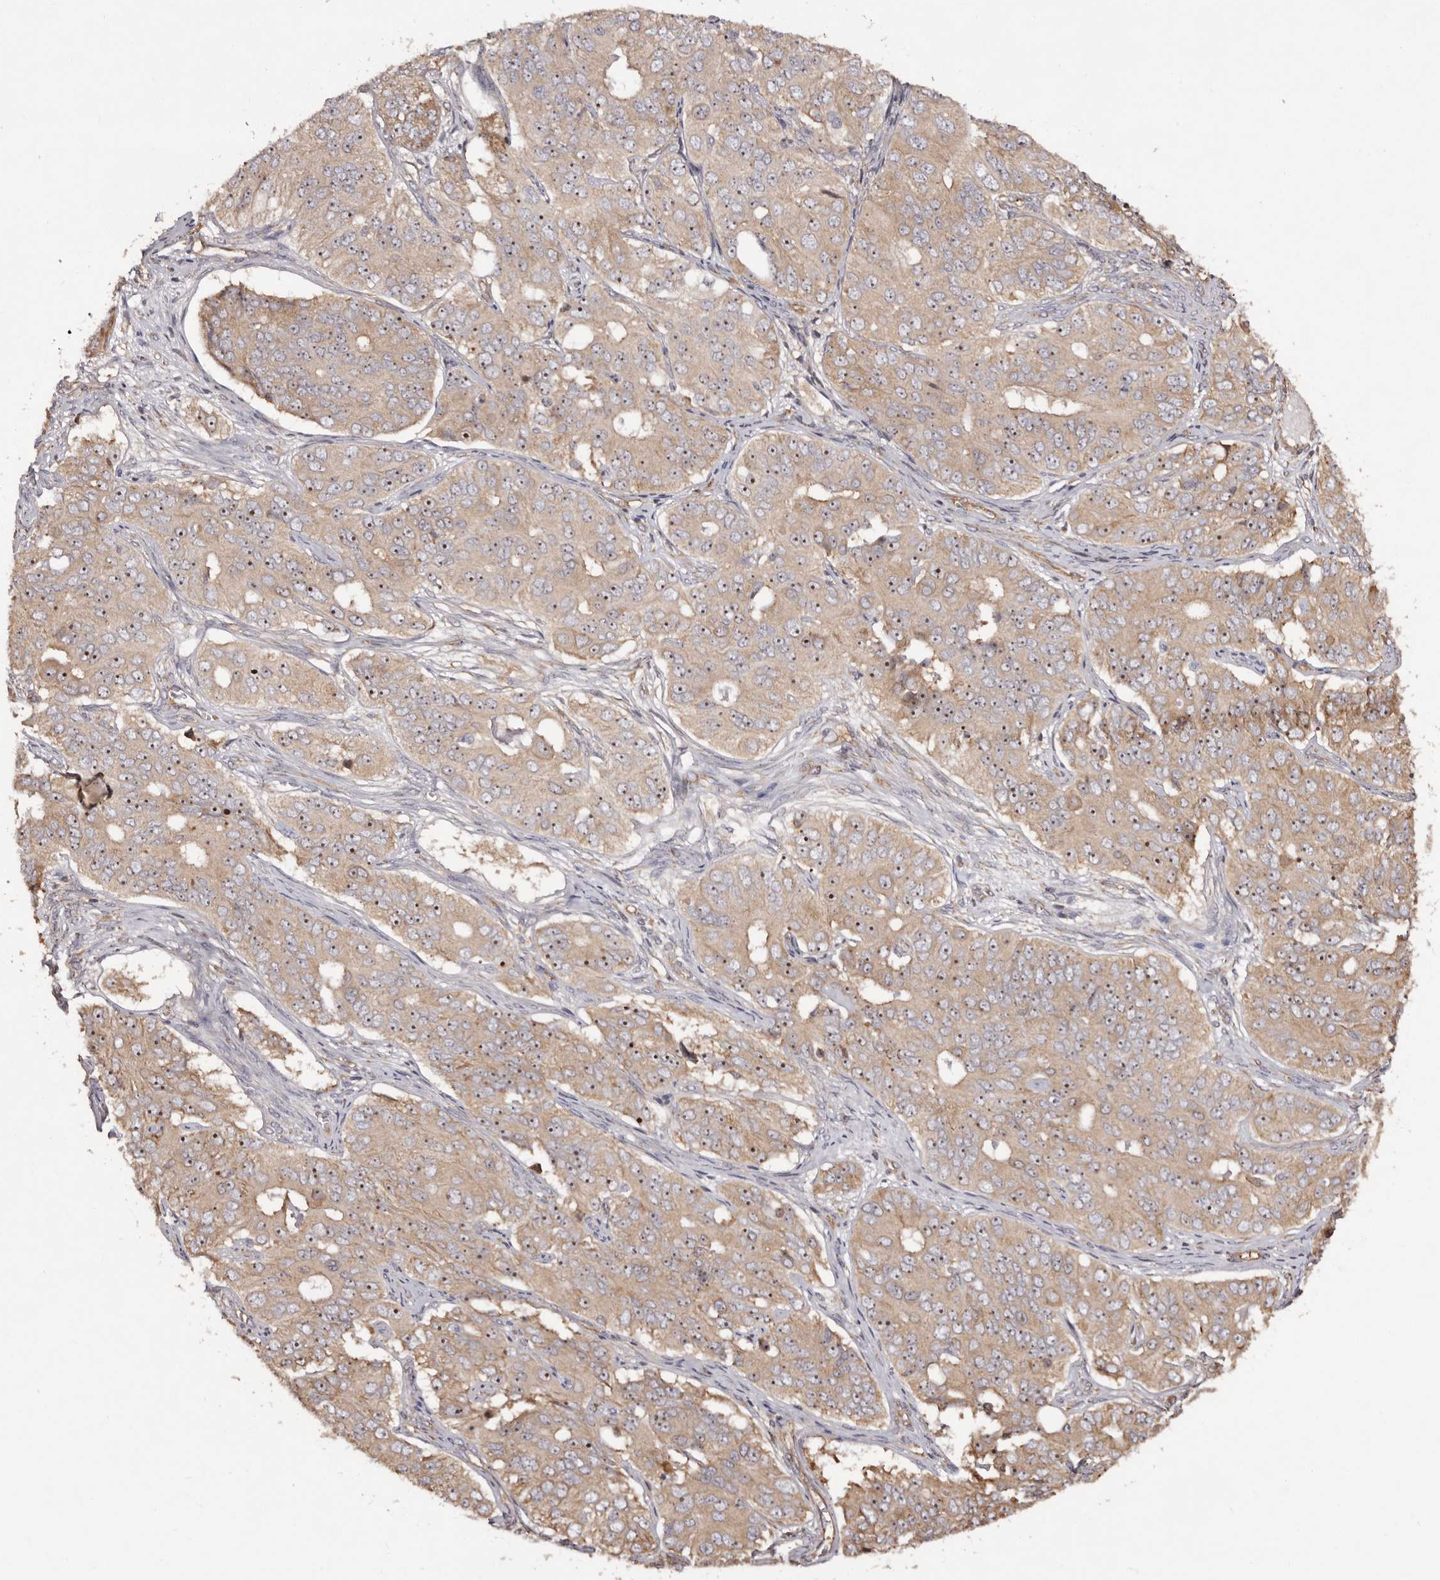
{"staining": {"intensity": "moderate", "quantity": ">75%", "location": "cytoplasmic/membranous,nuclear"}, "tissue": "ovarian cancer", "cell_type": "Tumor cells", "image_type": "cancer", "snomed": [{"axis": "morphology", "description": "Carcinoma, endometroid"}, {"axis": "topography", "description": "Ovary"}], "caption": "High-magnification brightfield microscopy of ovarian cancer (endometroid carcinoma) stained with DAB (brown) and counterstained with hematoxylin (blue). tumor cells exhibit moderate cytoplasmic/membranous and nuclear staining is seen in approximately>75% of cells. The staining is performed using DAB brown chromogen to label protein expression. The nuclei are counter-stained blue using hematoxylin.", "gene": "RPS6", "patient": {"sex": "female", "age": 51}}